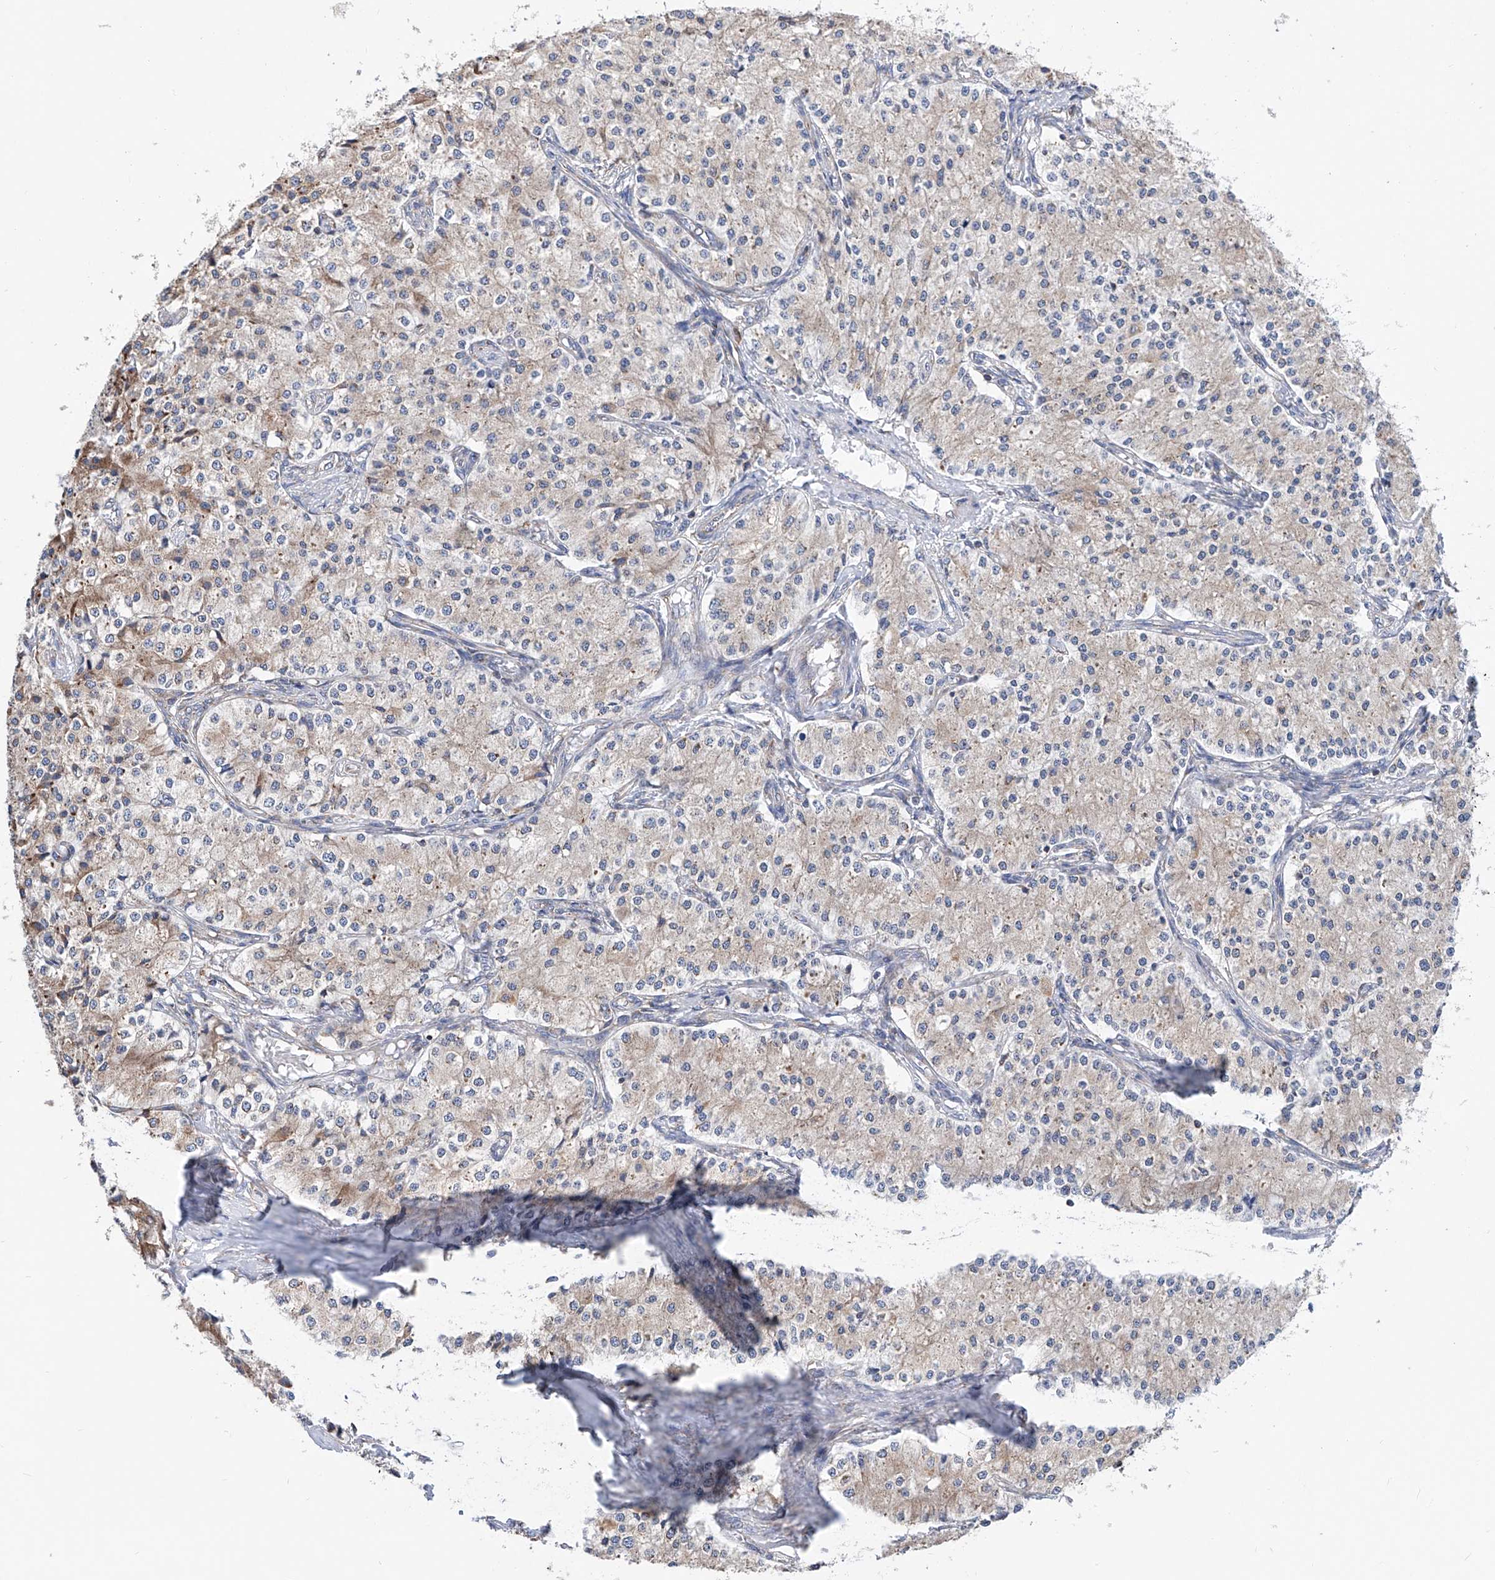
{"staining": {"intensity": "weak", "quantity": "<25%", "location": "cytoplasmic/membranous"}, "tissue": "carcinoid", "cell_type": "Tumor cells", "image_type": "cancer", "snomed": [{"axis": "morphology", "description": "Carcinoid, malignant, NOS"}, {"axis": "topography", "description": "Colon"}], "caption": "Histopathology image shows no protein positivity in tumor cells of malignant carcinoid tissue.", "gene": "MAD2L1", "patient": {"sex": "female", "age": 52}}